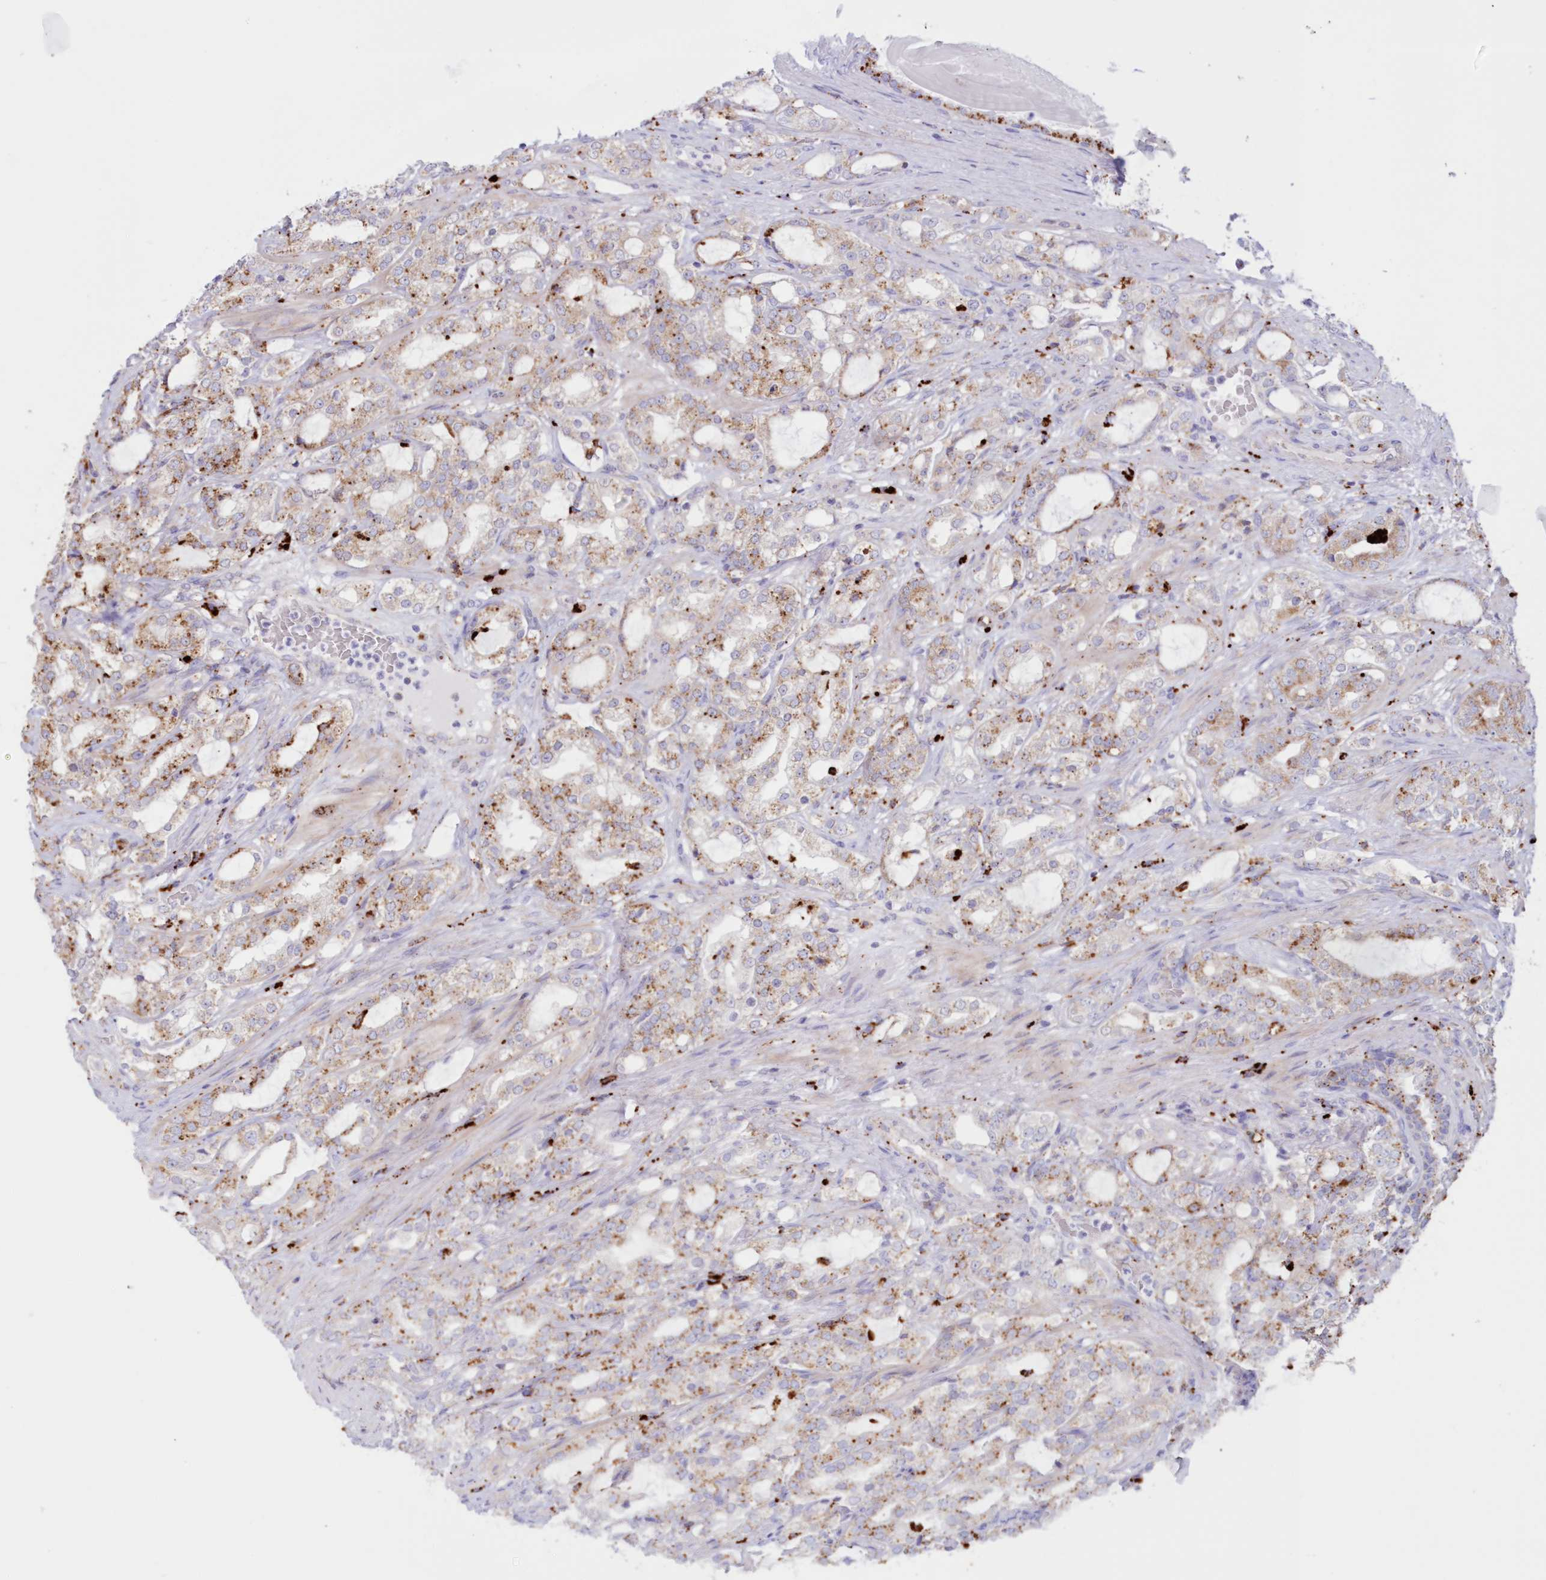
{"staining": {"intensity": "moderate", "quantity": "25%-75%", "location": "cytoplasmic/membranous"}, "tissue": "prostate cancer", "cell_type": "Tumor cells", "image_type": "cancer", "snomed": [{"axis": "morphology", "description": "Adenocarcinoma, High grade"}, {"axis": "topography", "description": "Prostate"}], "caption": "Protein staining of high-grade adenocarcinoma (prostate) tissue displays moderate cytoplasmic/membranous positivity in about 25%-75% of tumor cells. (DAB IHC with brightfield microscopy, high magnification).", "gene": "TPP1", "patient": {"sex": "male", "age": 64}}